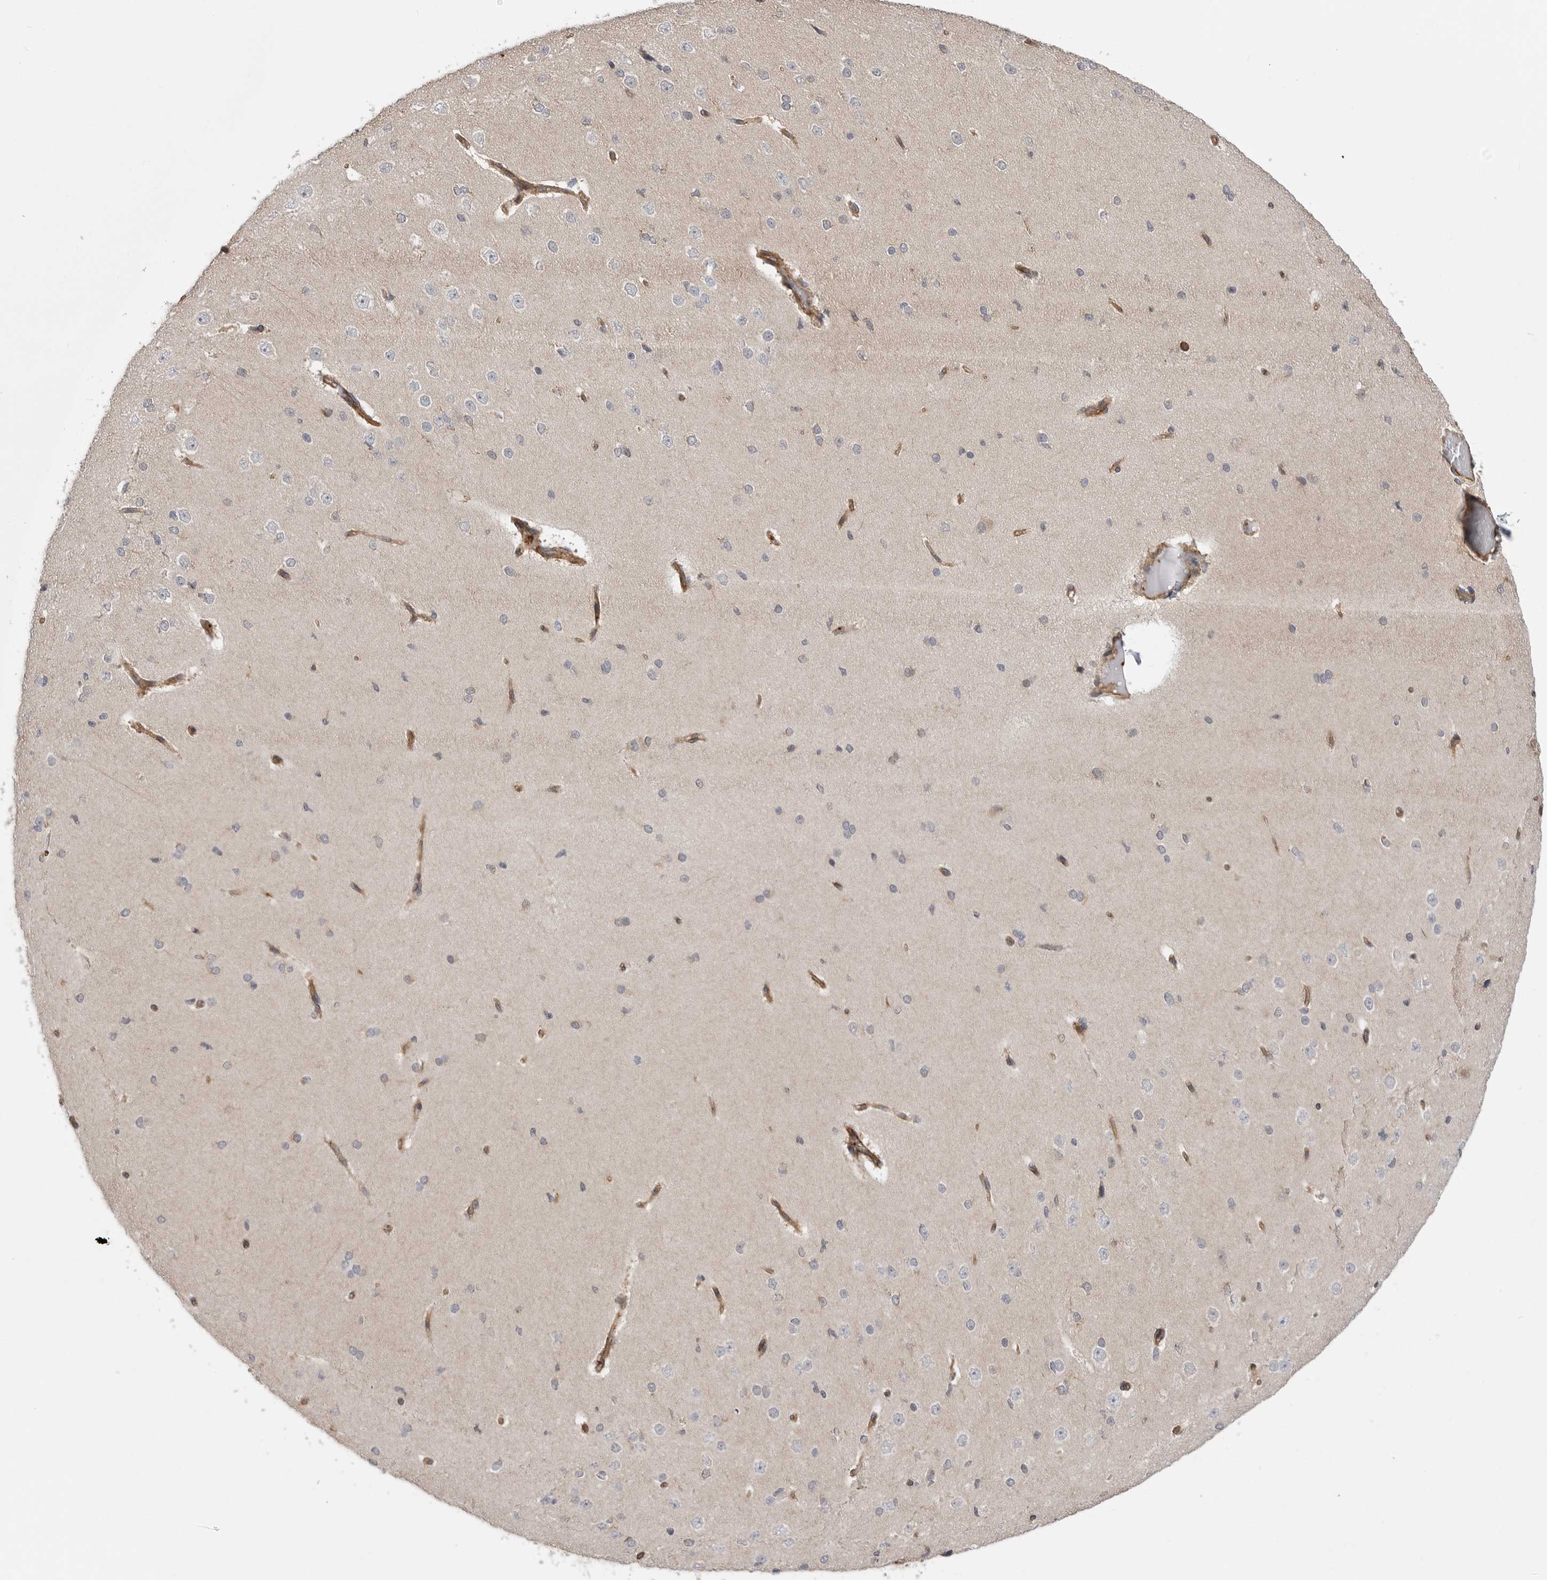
{"staining": {"intensity": "moderate", "quantity": ">75%", "location": "cytoplasmic/membranous"}, "tissue": "cerebral cortex", "cell_type": "Endothelial cells", "image_type": "normal", "snomed": [{"axis": "morphology", "description": "Normal tissue, NOS"}, {"axis": "morphology", "description": "Developmental malformation"}, {"axis": "topography", "description": "Cerebral cortex"}], "caption": "Protein staining exhibits moderate cytoplasmic/membranous staining in about >75% of endothelial cells in normal cerebral cortex.", "gene": "SCP2", "patient": {"sex": "female", "age": 30}}